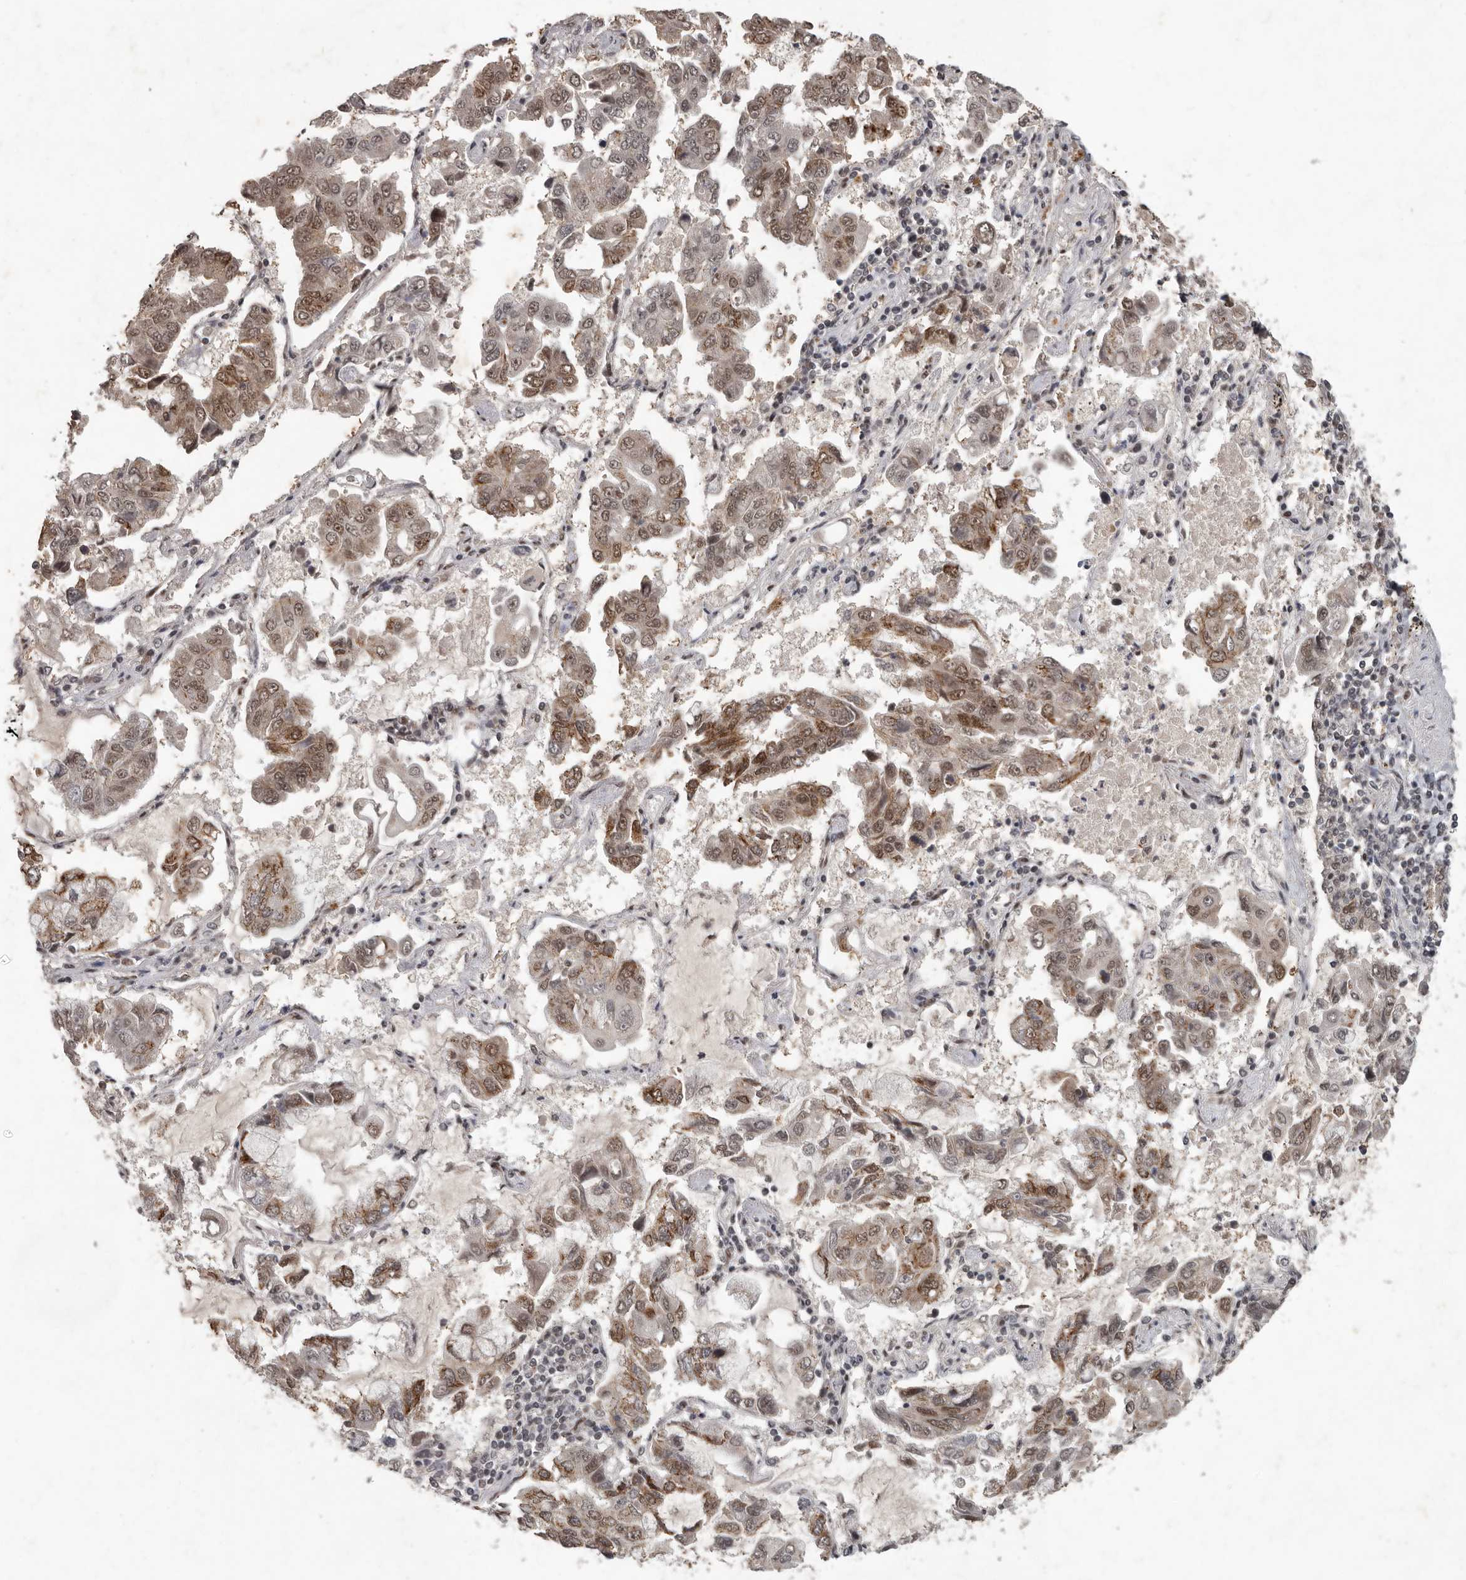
{"staining": {"intensity": "moderate", "quantity": "25%-75%", "location": "cytoplasmic/membranous,nuclear"}, "tissue": "lung cancer", "cell_type": "Tumor cells", "image_type": "cancer", "snomed": [{"axis": "morphology", "description": "Adenocarcinoma, NOS"}, {"axis": "topography", "description": "Lung"}], "caption": "Immunohistochemical staining of lung adenocarcinoma demonstrates medium levels of moderate cytoplasmic/membranous and nuclear staining in approximately 25%-75% of tumor cells. Immunohistochemistry (ihc) stains the protein in brown and the nuclei are stained blue.", "gene": "CDC27", "patient": {"sex": "male", "age": 64}}